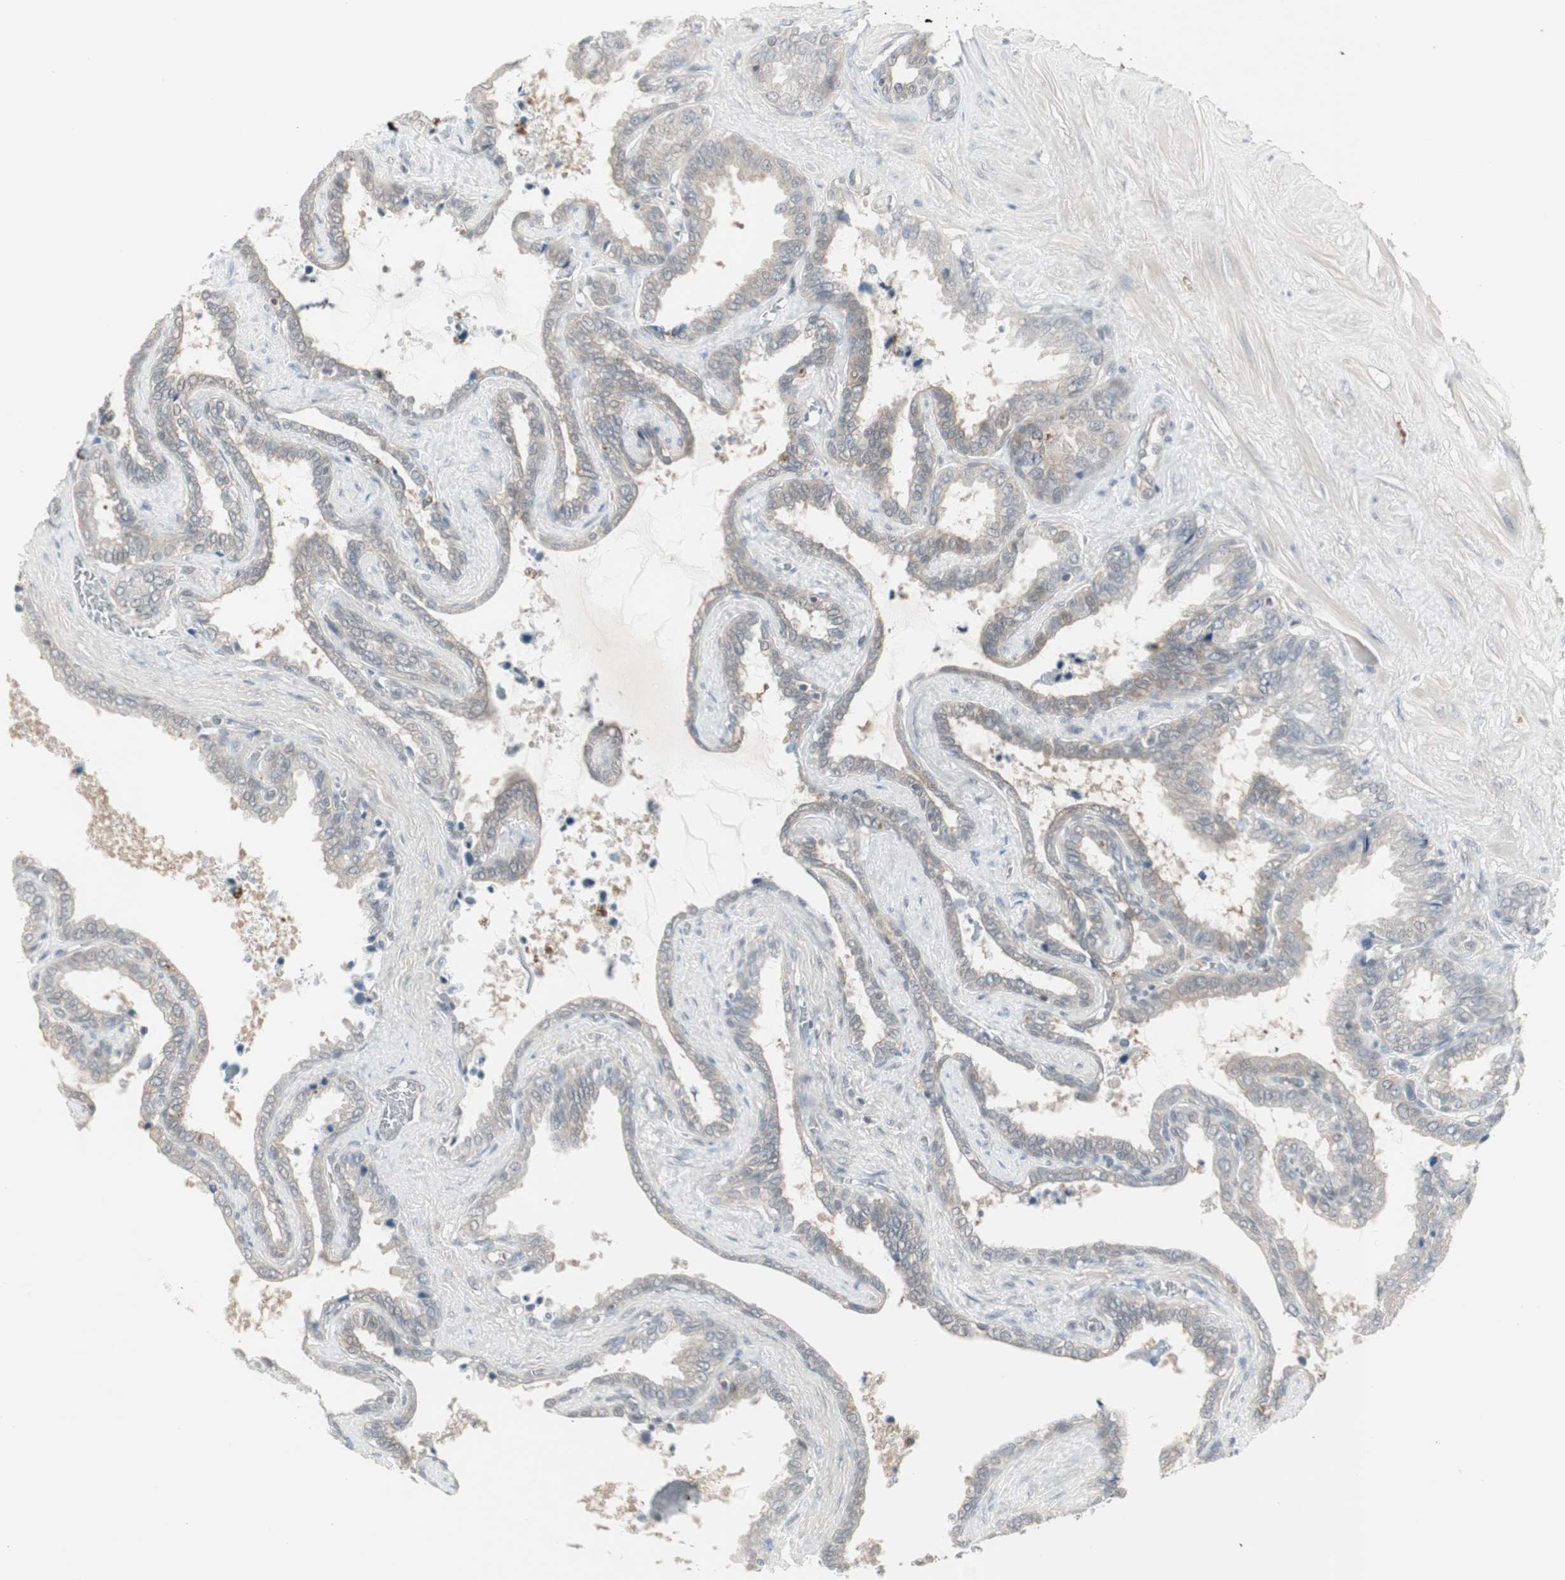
{"staining": {"intensity": "weak", "quantity": ">75%", "location": "cytoplasmic/membranous"}, "tissue": "seminal vesicle", "cell_type": "Glandular cells", "image_type": "normal", "snomed": [{"axis": "morphology", "description": "Normal tissue, NOS"}, {"axis": "topography", "description": "Seminal veicle"}], "caption": "There is low levels of weak cytoplasmic/membranous positivity in glandular cells of unremarkable seminal vesicle, as demonstrated by immunohistochemical staining (brown color).", "gene": "PTPA", "patient": {"sex": "male", "age": 46}}